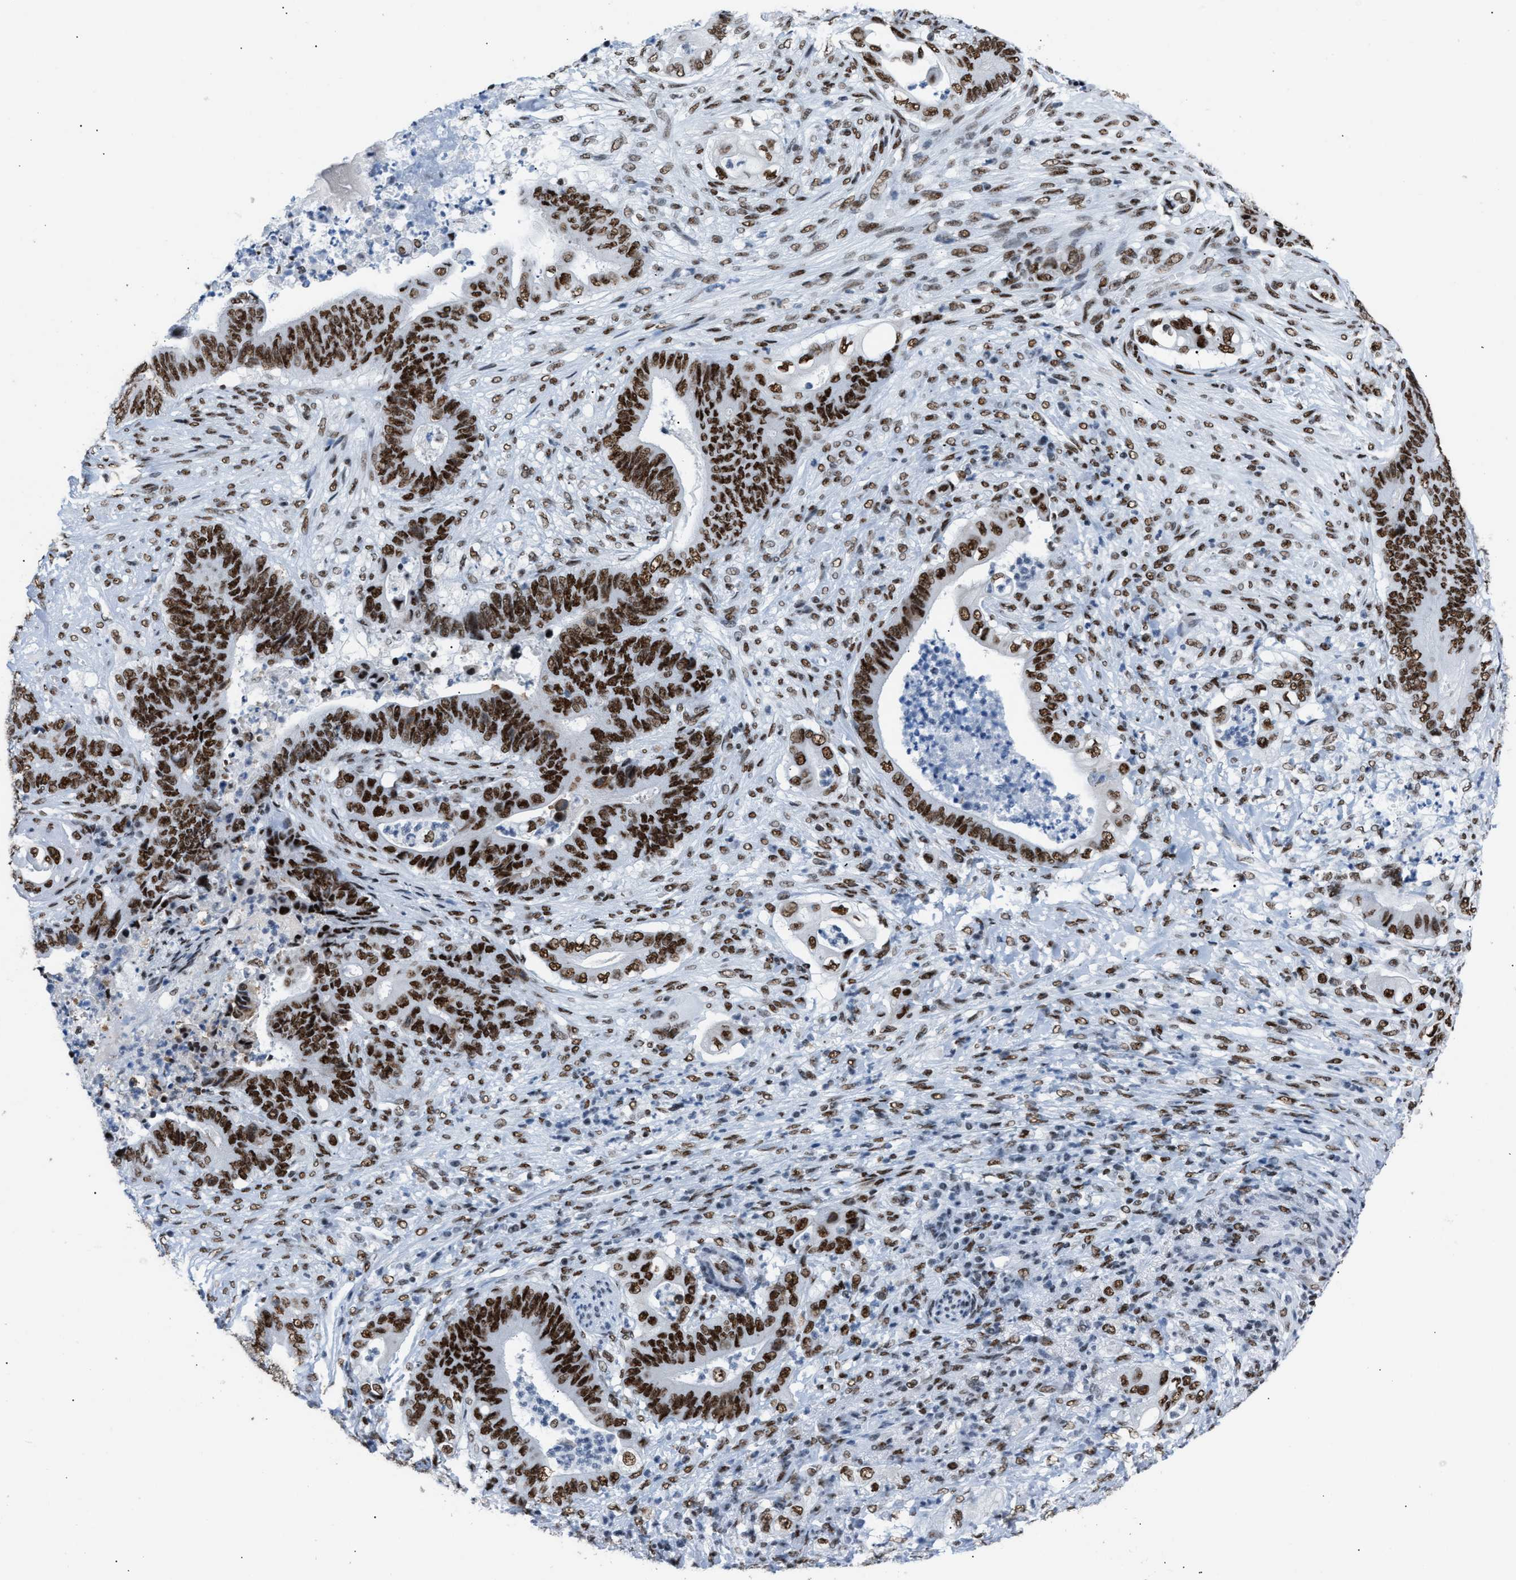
{"staining": {"intensity": "strong", "quantity": ">75%", "location": "nuclear"}, "tissue": "stomach cancer", "cell_type": "Tumor cells", "image_type": "cancer", "snomed": [{"axis": "morphology", "description": "Adenocarcinoma, NOS"}, {"axis": "topography", "description": "Stomach"}], "caption": "Stomach adenocarcinoma stained for a protein (brown) exhibits strong nuclear positive expression in about >75% of tumor cells.", "gene": "CCAR2", "patient": {"sex": "female", "age": 73}}